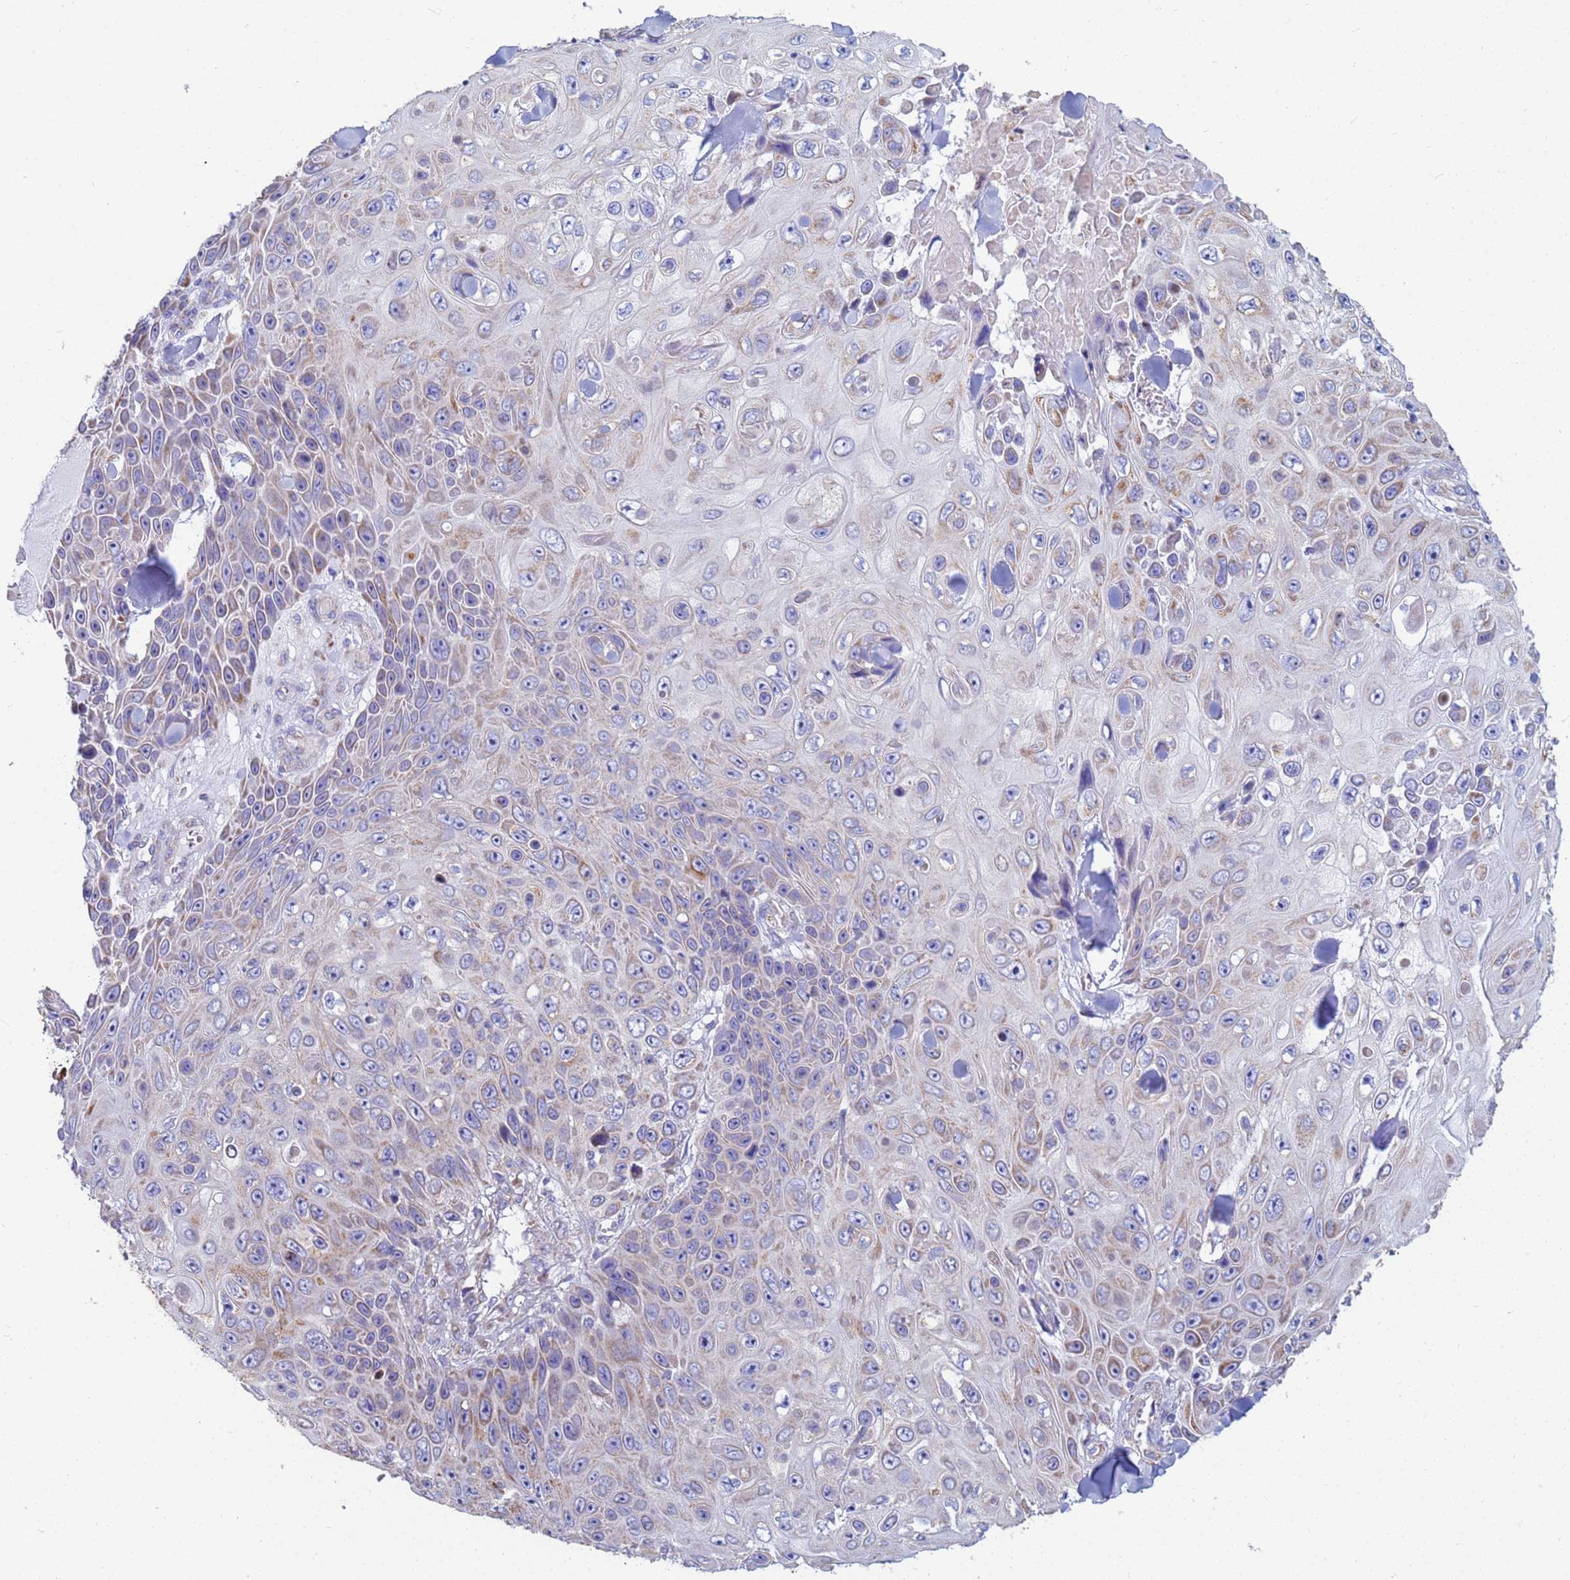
{"staining": {"intensity": "weak", "quantity": "<25%", "location": "cytoplasmic/membranous"}, "tissue": "skin cancer", "cell_type": "Tumor cells", "image_type": "cancer", "snomed": [{"axis": "morphology", "description": "Squamous cell carcinoma, NOS"}, {"axis": "topography", "description": "Skin"}], "caption": "Skin cancer stained for a protein using immunohistochemistry (IHC) demonstrates no expression tumor cells.", "gene": "UQCRH", "patient": {"sex": "male", "age": 82}}